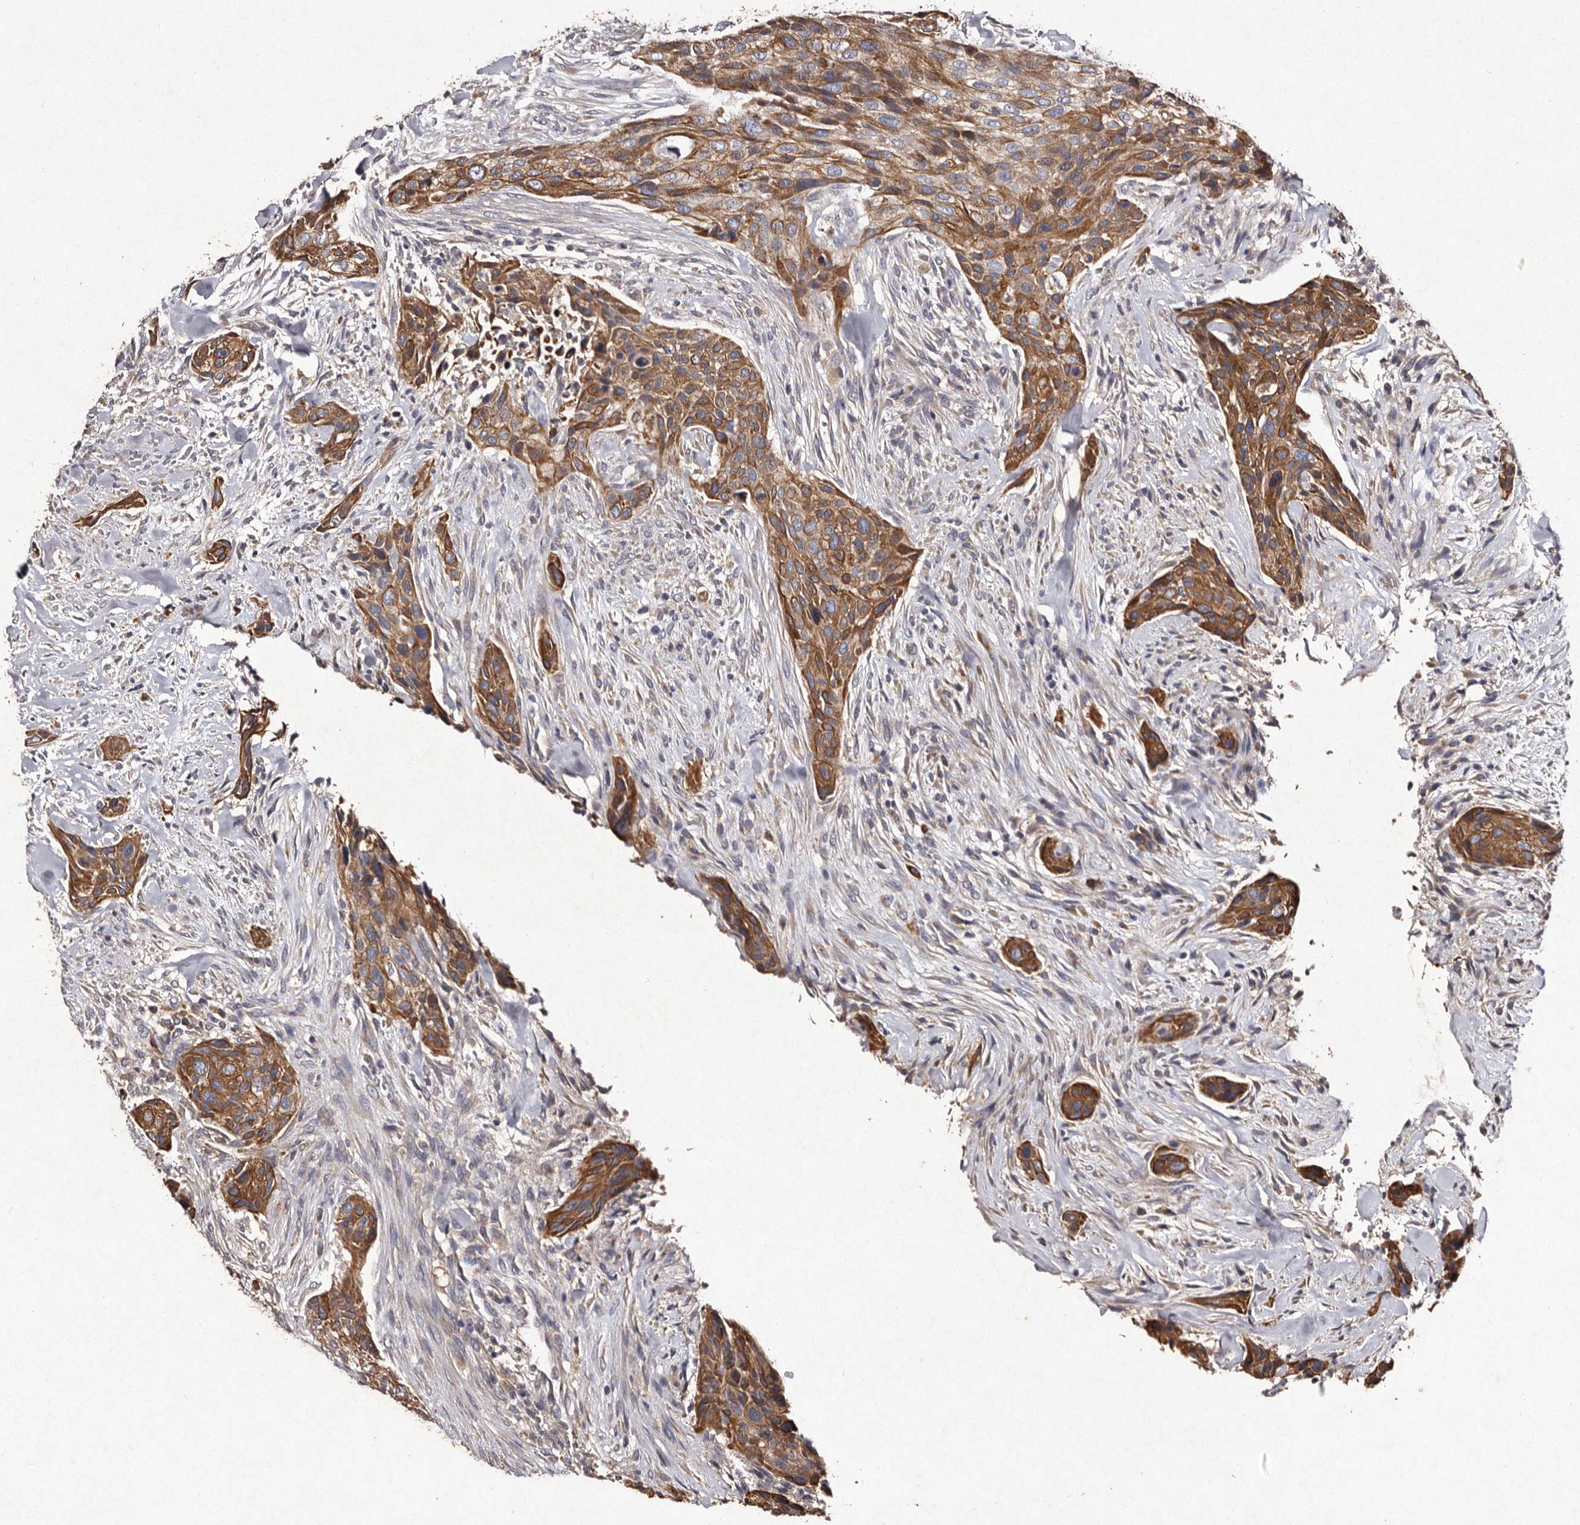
{"staining": {"intensity": "moderate", "quantity": ">75%", "location": "cytoplasmic/membranous"}, "tissue": "urothelial cancer", "cell_type": "Tumor cells", "image_type": "cancer", "snomed": [{"axis": "morphology", "description": "Urothelial carcinoma, High grade"}, {"axis": "topography", "description": "Urinary bladder"}], "caption": "IHC of human high-grade urothelial carcinoma demonstrates medium levels of moderate cytoplasmic/membranous staining in approximately >75% of tumor cells. (DAB (3,3'-diaminobenzidine) = brown stain, brightfield microscopy at high magnification).", "gene": "TFB1M", "patient": {"sex": "male", "age": 35}}